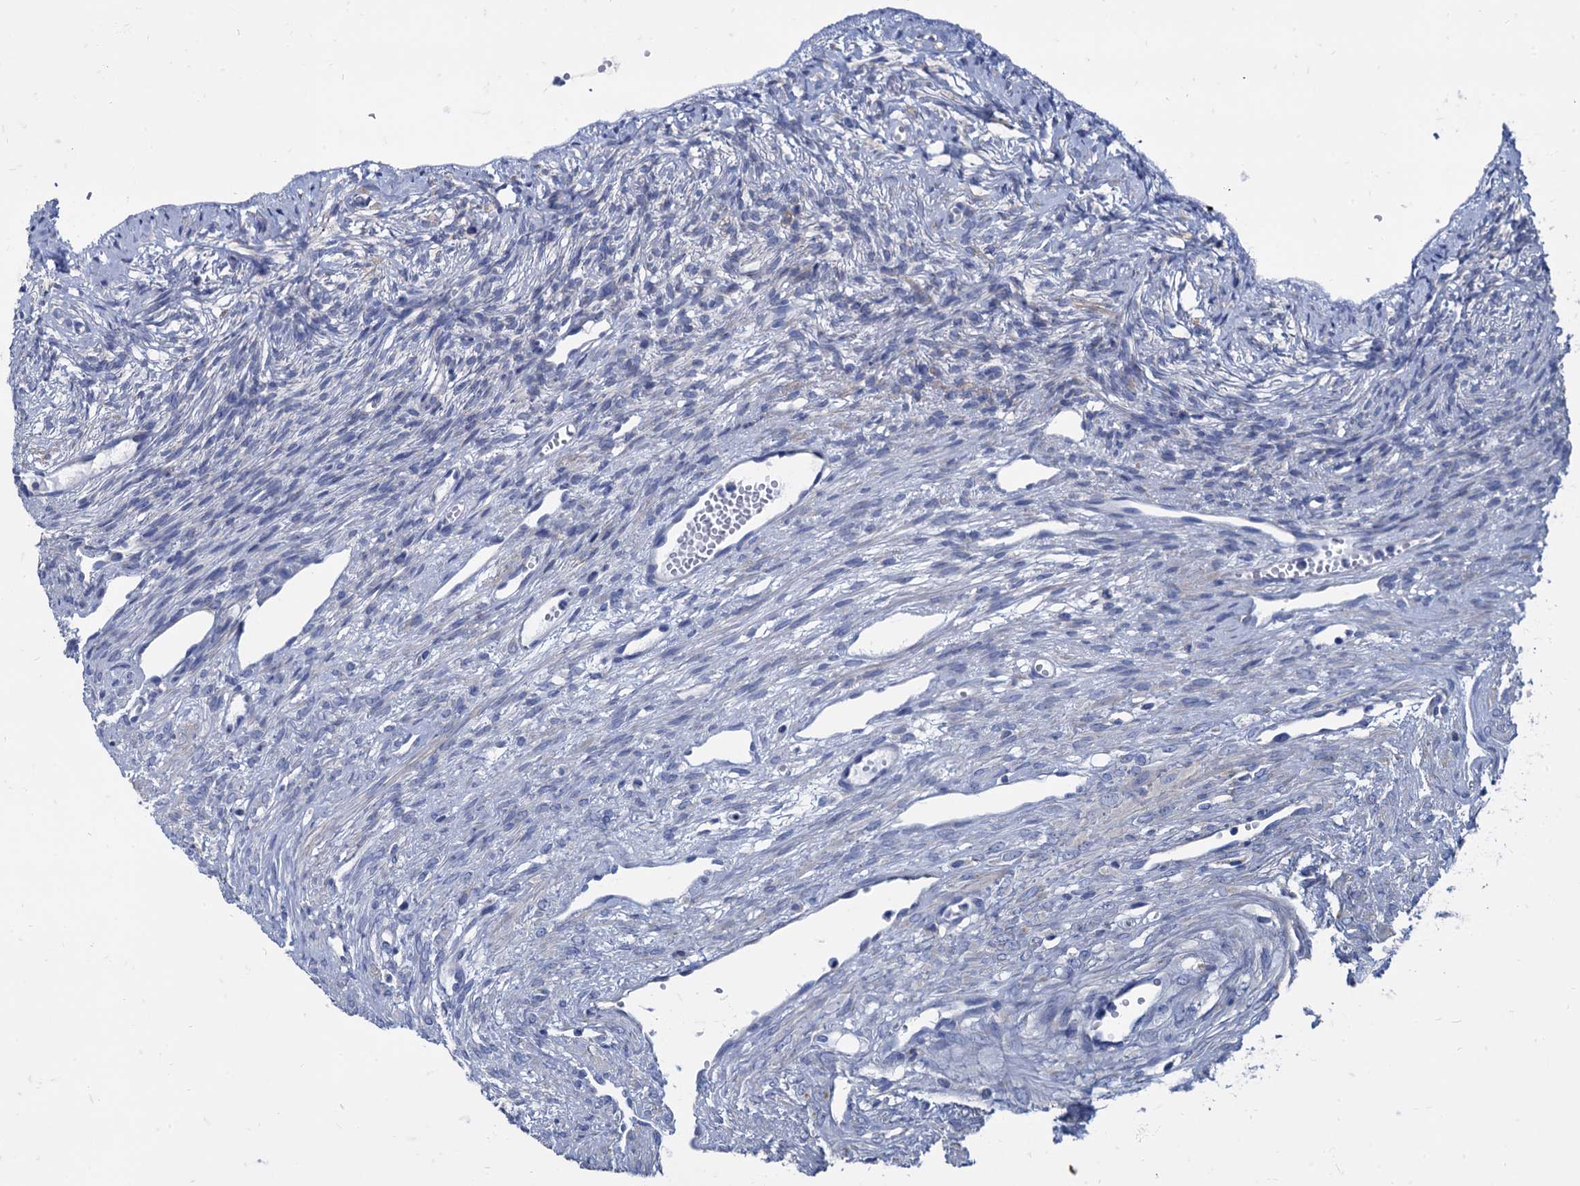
{"staining": {"intensity": "negative", "quantity": "none", "location": "none"}, "tissue": "ovary", "cell_type": "Ovarian stroma cells", "image_type": "normal", "snomed": [{"axis": "morphology", "description": "Normal tissue, NOS"}, {"axis": "topography", "description": "Ovary"}], "caption": "Immunohistochemistry photomicrograph of benign ovary stained for a protein (brown), which exhibits no staining in ovarian stroma cells. (Brightfield microscopy of DAB IHC at high magnification).", "gene": "FOXR2", "patient": {"sex": "female", "age": 51}}